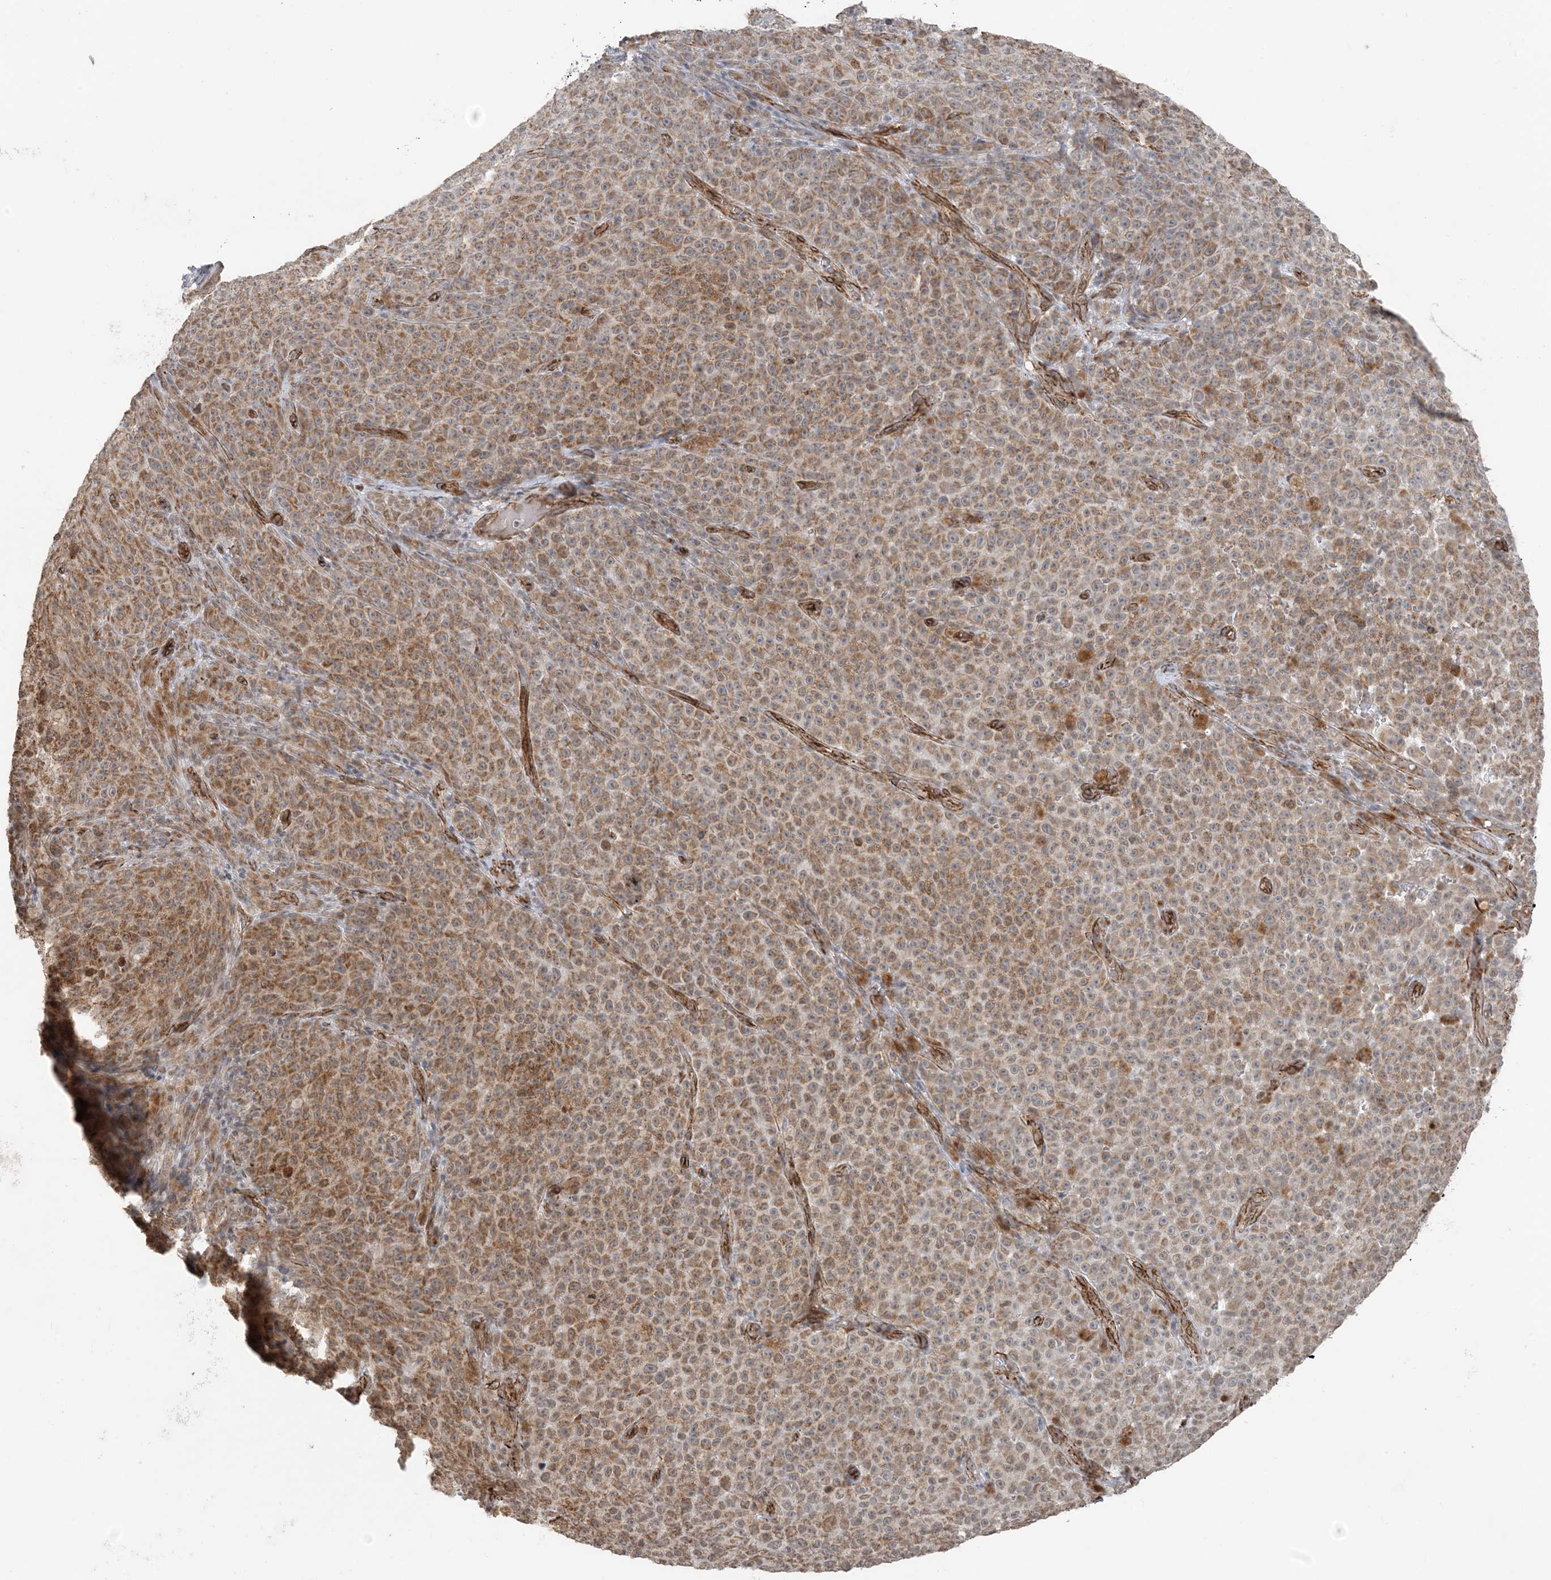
{"staining": {"intensity": "moderate", "quantity": ">75%", "location": "cytoplasmic/membranous"}, "tissue": "melanoma", "cell_type": "Tumor cells", "image_type": "cancer", "snomed": [{"axis": "morphology", "description": "Malignant melanoma, NOS"}, {"axis": "topography", "description": "Skin"}], "caption": "Immunohistochemistry (IHC) staining of melanoma, which demonstrates medium levels of moderate cytoplasmic/membranous expression in about >75% of tumor cells indicating moderate cytoplasmic/membranous protein positivity. The staining was performed using DAB (3,3'-diaminobenzidine) (brown) for protein detection and nuclei were counterstained in hematoxylin (blue).", "gene": "CHCHD4", "patient": {"sex": "female", "age": 82}}